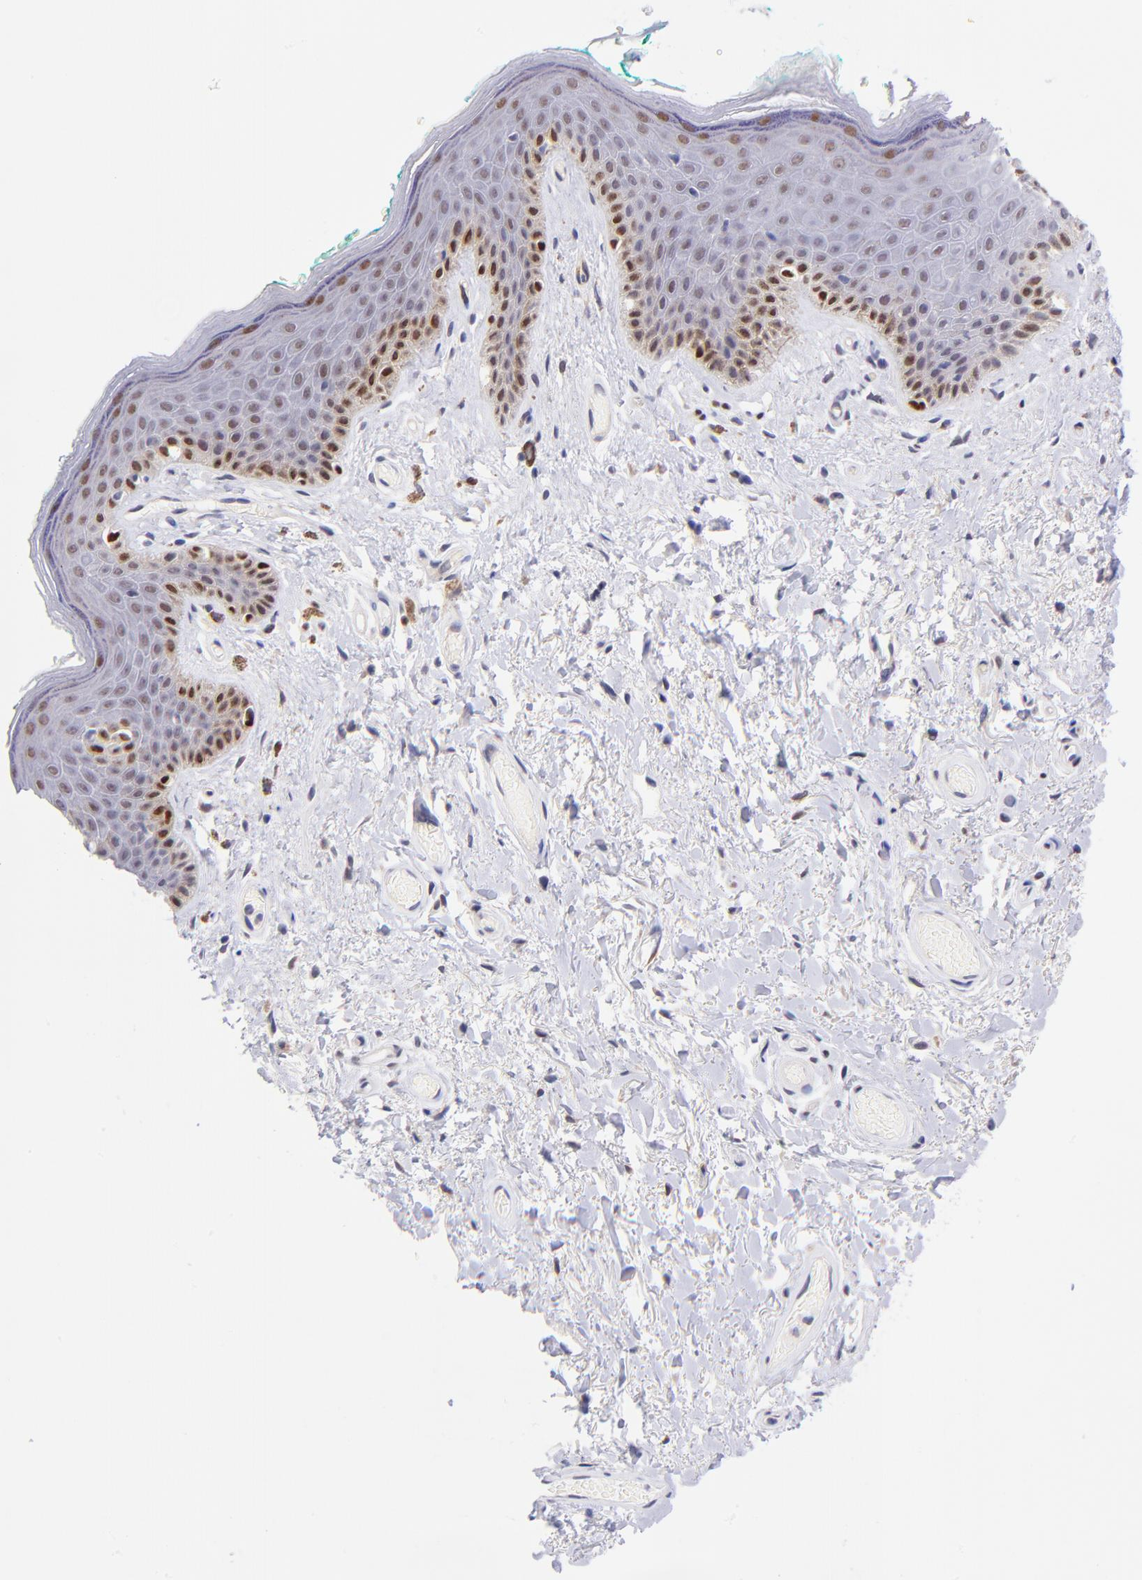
{"staining": {"intensity": "strong", "quantity": "<25%", "location": "nuclear"}, "tissue": "skin", "cell_type": "Epidermal cells", "image_type": "normal", "snomed": [{"axis": "morphology", "description": "Normal tissue, NOS"}, {"axis": "topography", "description": "Anal"}], "caption": "This photomicrograph reveals benign skin stained with immunohistochemistry to label a protein in brown. The nuclear of epidermal cells show strong positivity for the protein. Nuclei are counter-stained blue.", "gene": "SOX6", "patient": {"sex": "male", "age": 74}}